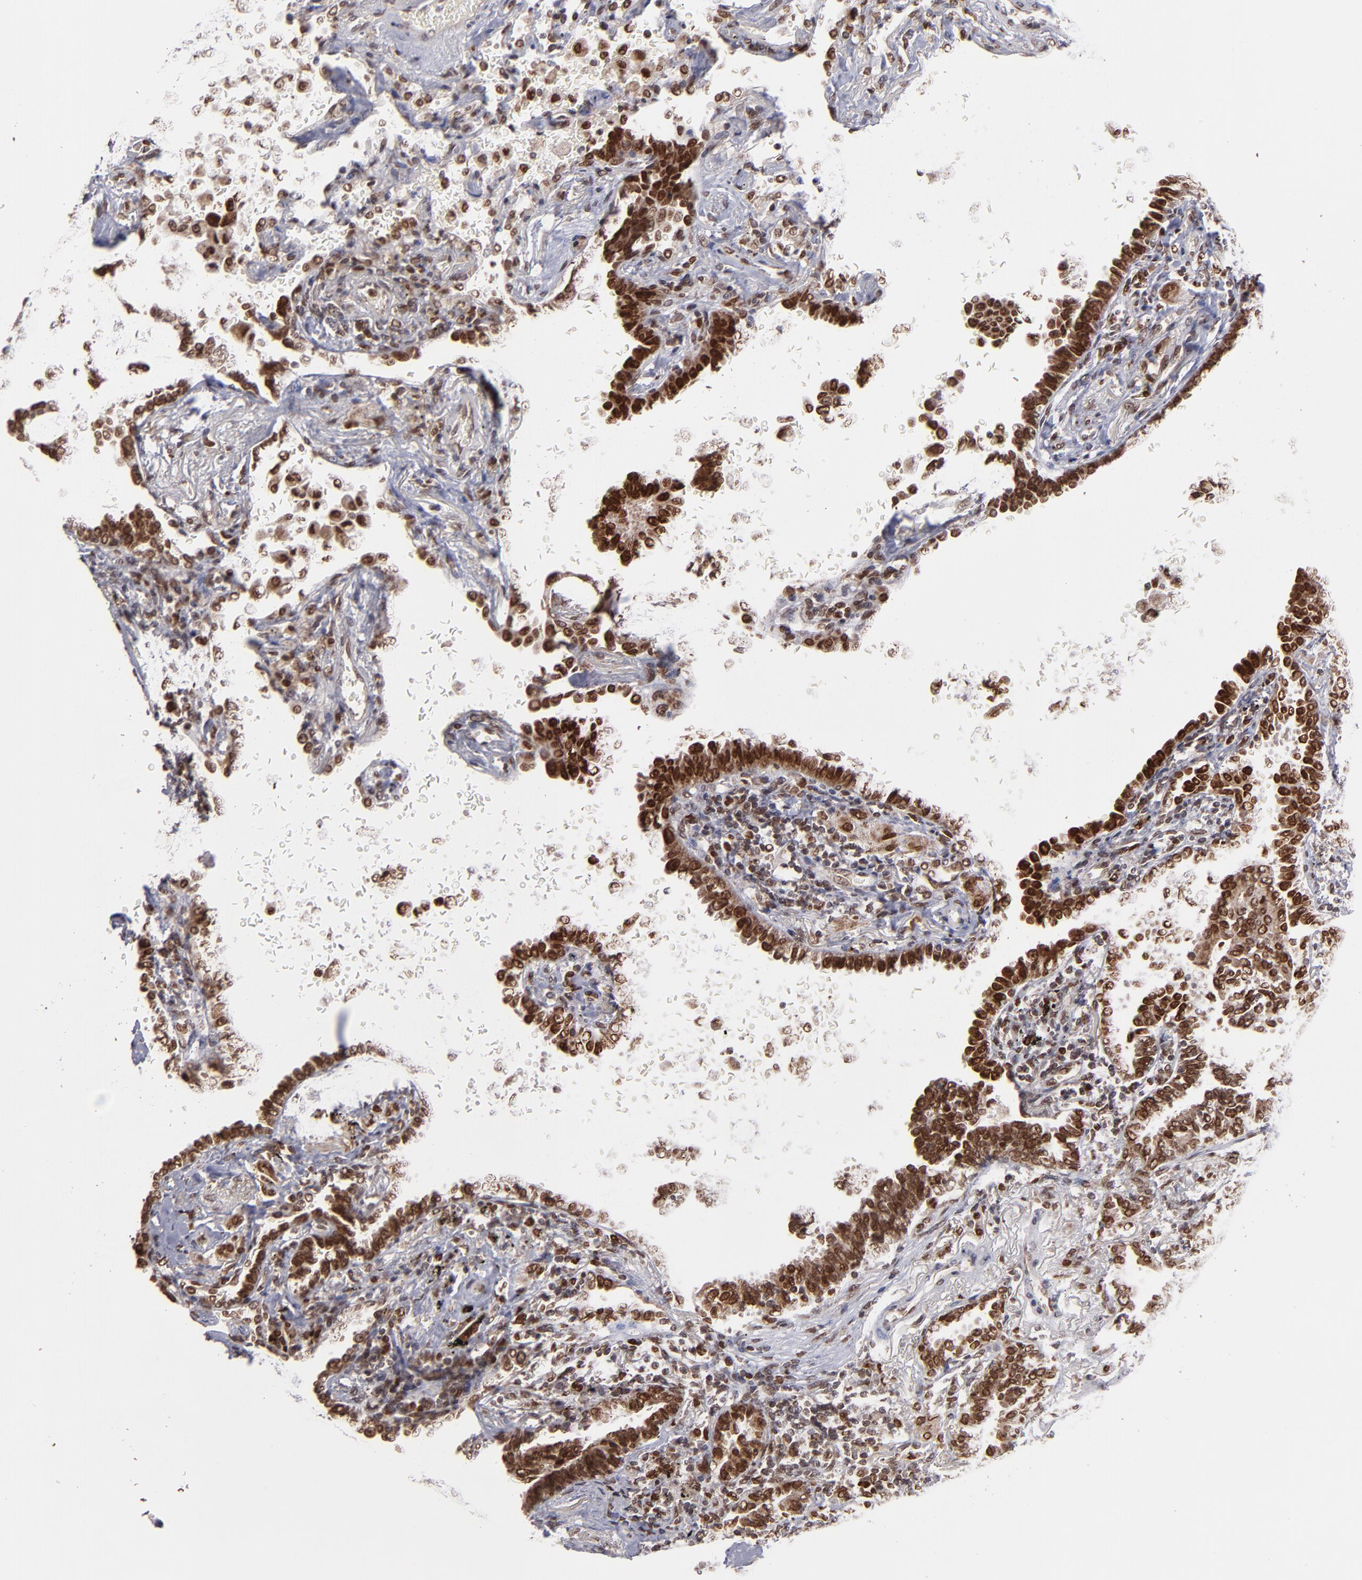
{"staining": {"intensity": "strong", "quantity": ">75%", "location": "cytoplasmic/membranous,nuclear"}, "tissue": "lung cancer", "cell_type": "Tumor cells", "image_type": "cancer", "snomed": [{"axis": "morphology", "description": "Adenocarcinoma, NOS"}, {"axis": "topography", "description": "Lung"}], "caption": "Tumor cells reveal strong cytoplasmic/membranous and nuclear positivity in about >75% of cells in lung adenocarcinoma.", "gene": "TOP1MT", "patient": {"sex": "female", "age": 64}}